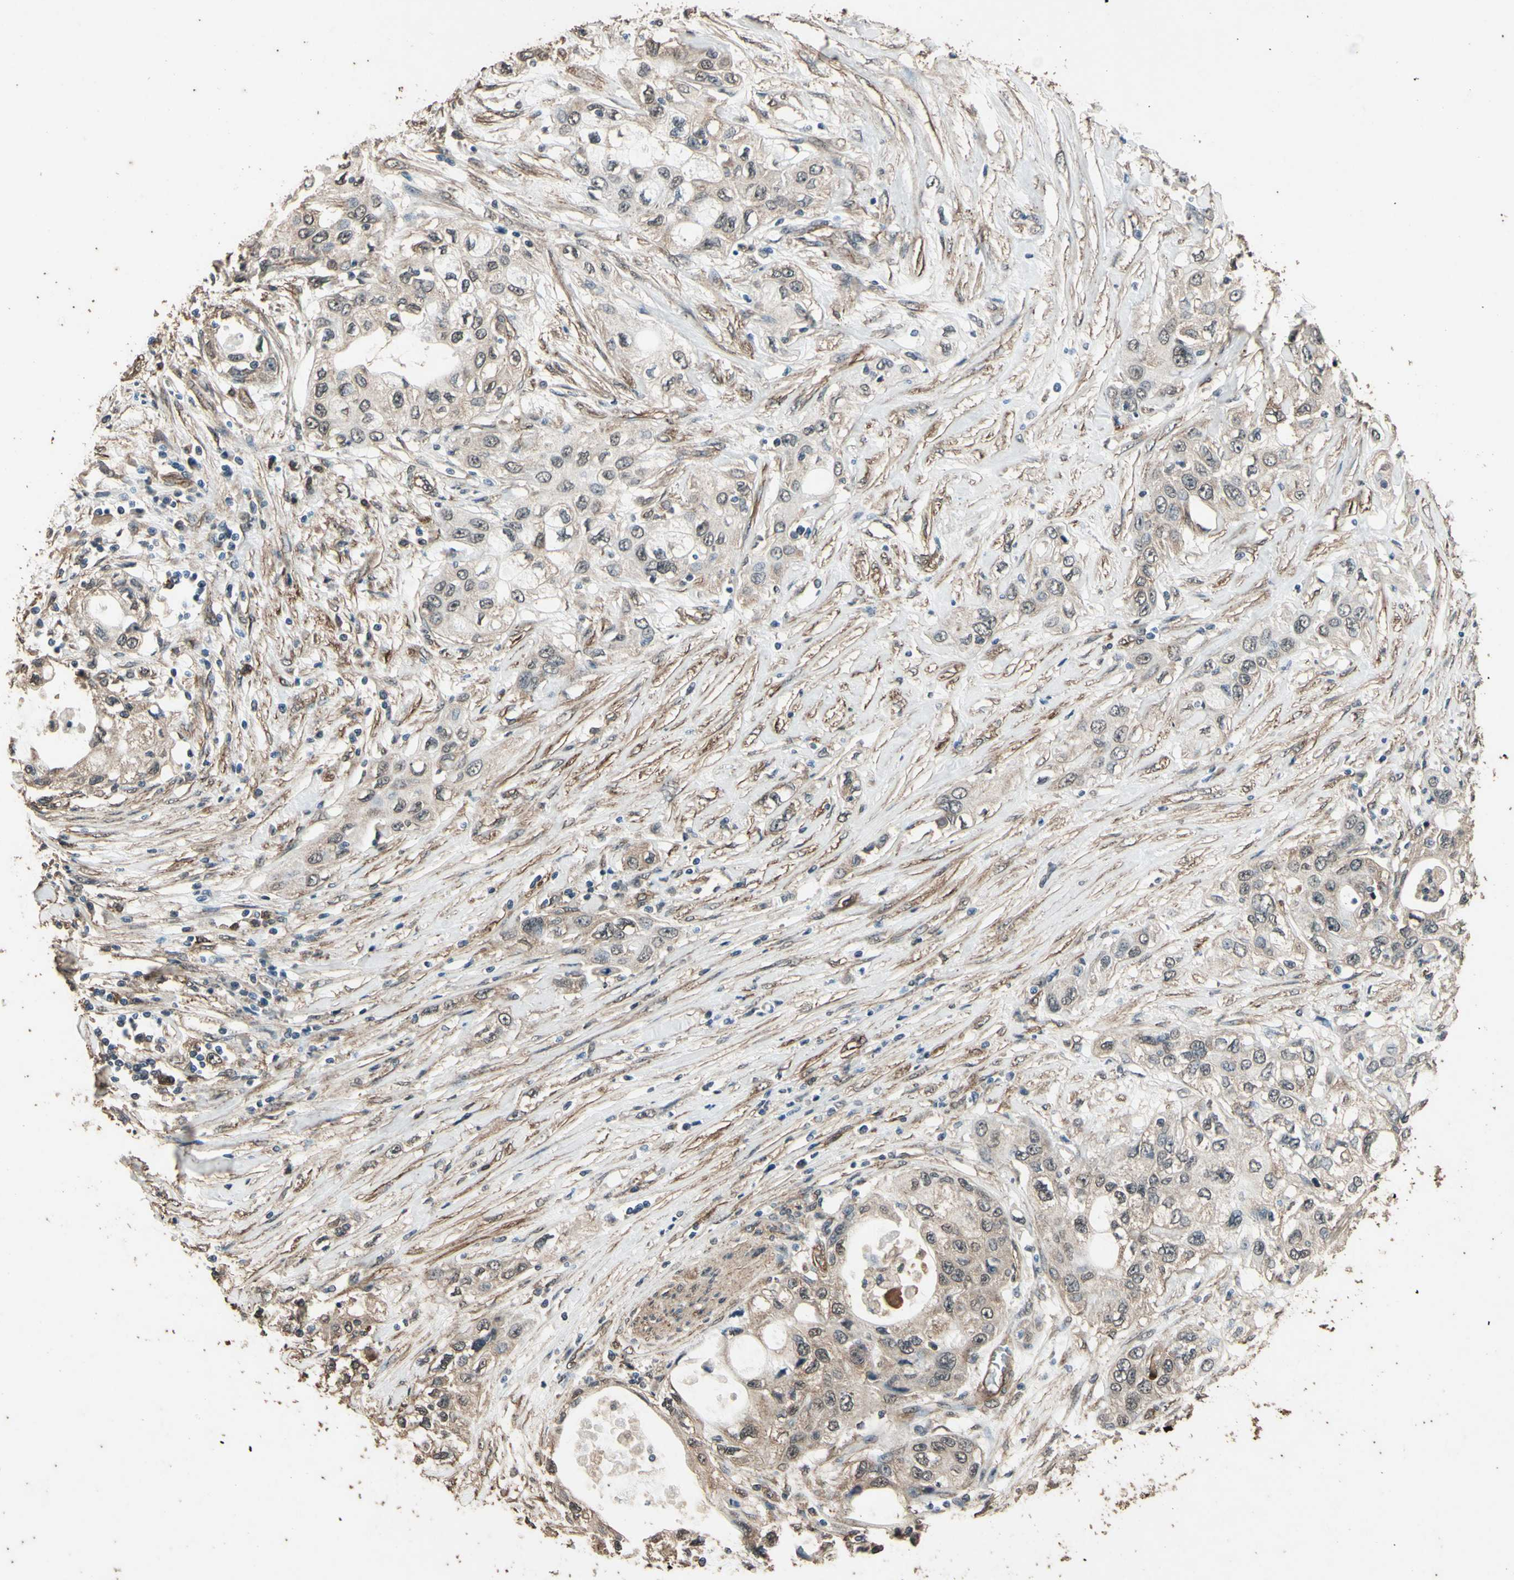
{"staining": {"intensity": "weak", "quantity": ">75%", "location": "cytoplasmic/membranous"}, "tissue": "pancreatic cancer", "cell_type": "Tumor cells", "image_type": "cancer", "snomed": [{"axis": "morphology", "description": "Adenocarcinoma, NOS"}, {"axis": "topography", "description": "Pancreas"}], "caption": "Tumor cells reveal low levels of weak cytoplasmic/membranous expression in approximately >75% of cells in pancreatic adenocarcinoma.", "gene": "TSPO", "patient": {"sex": "female", "age": 70}}